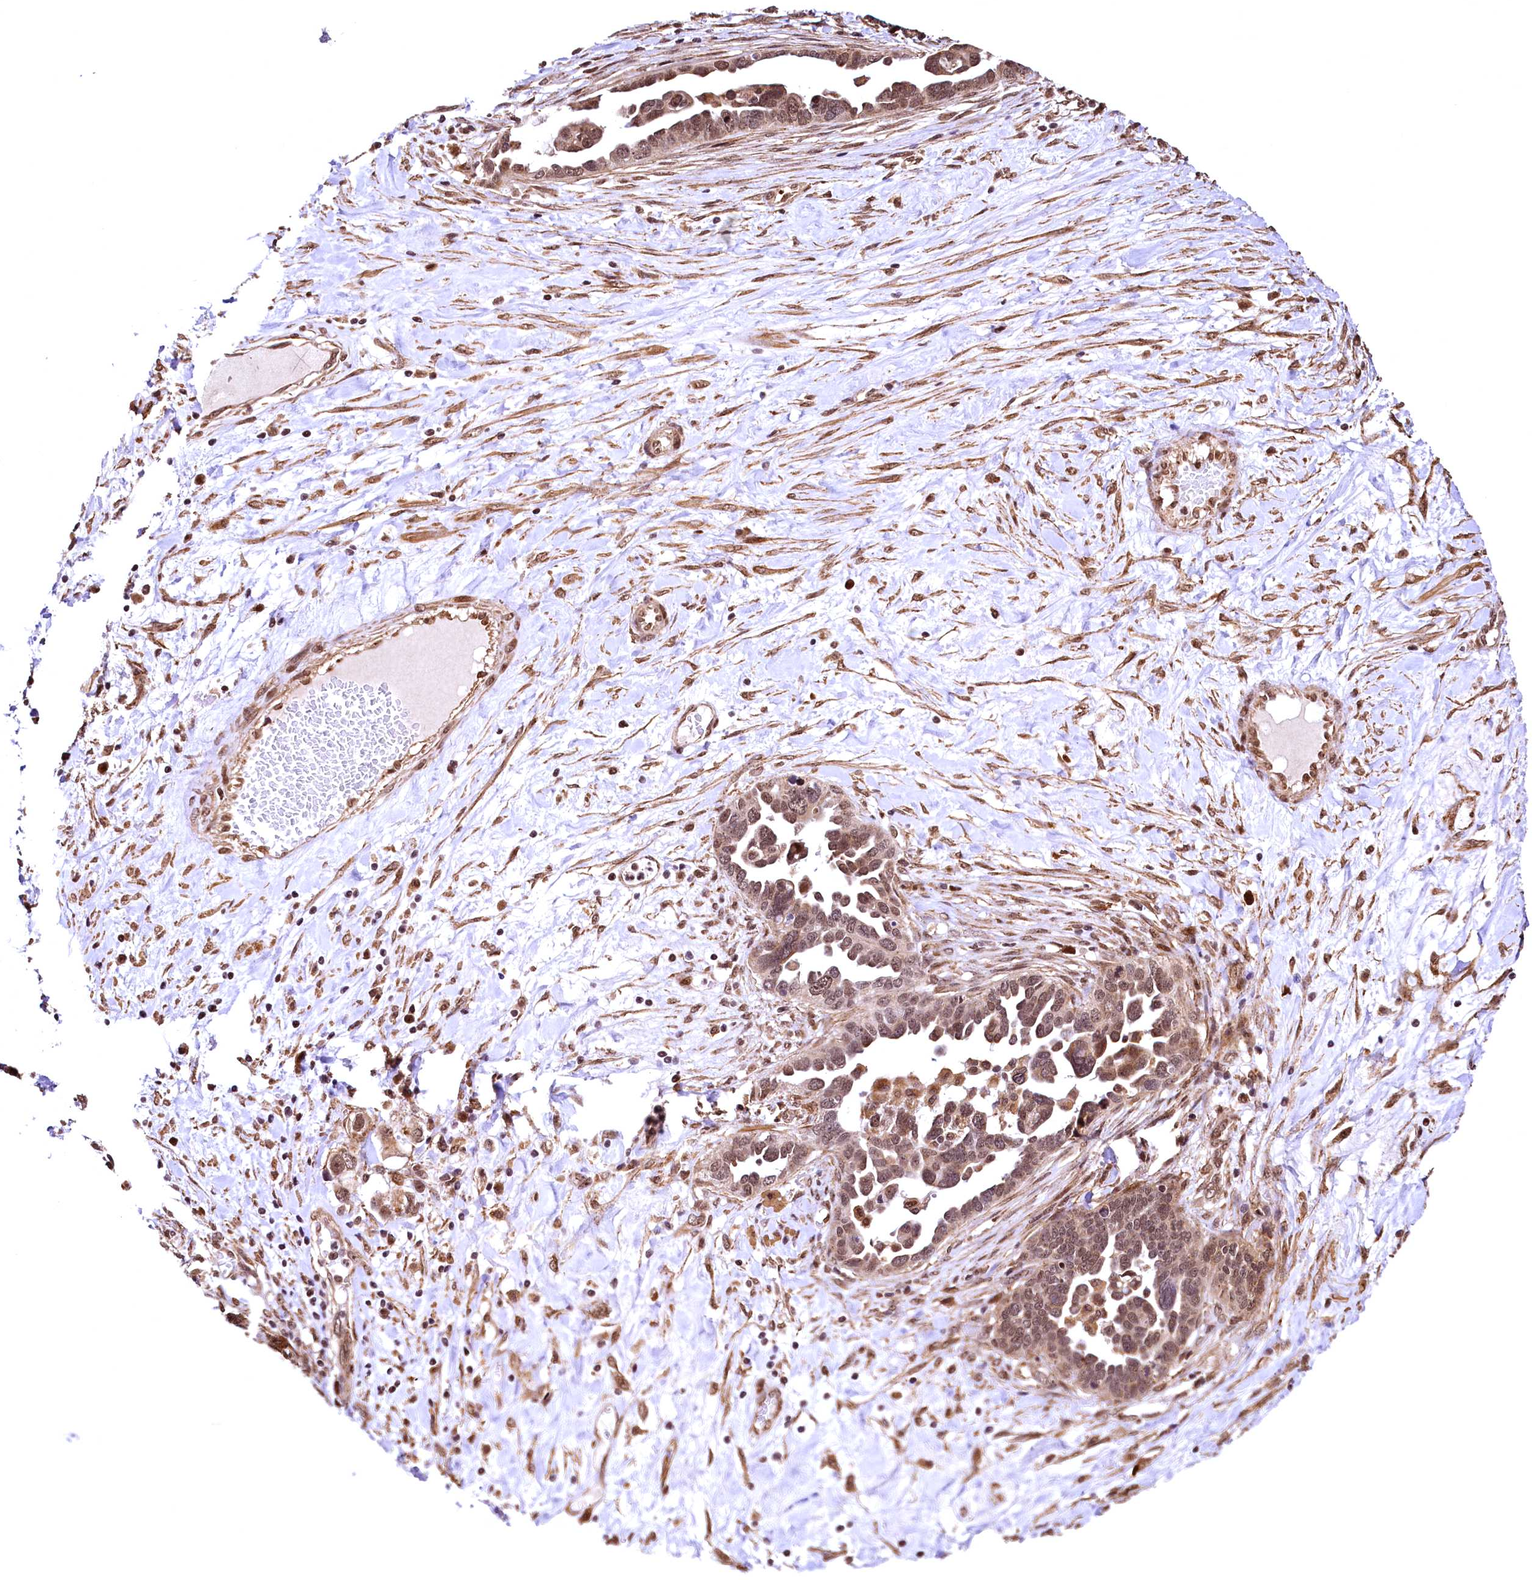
{"staining": {"intensity": "moderate", "quantity": ">75%", "location": "nuclear"}, "tissue": "ovarian cancer", "cell_type": "Tumor cells", "image_type": "cancer", "snomed": [{"axis": "morphology", "description": "Cystadenocarcinoma, serous, NOS"}, {"axis": "topography", "description": "Ovary"}], "caption": "This histopathology image demonstrates immunohistochemistry (IHC) staining of human ovarian cancer (serous cystadenocarcinoma), with medium moderate nuclear positivity in approximately >75% of tumor cells.", "gene": "PDS5B", "patient": {"sex": "female", "age": 54}}